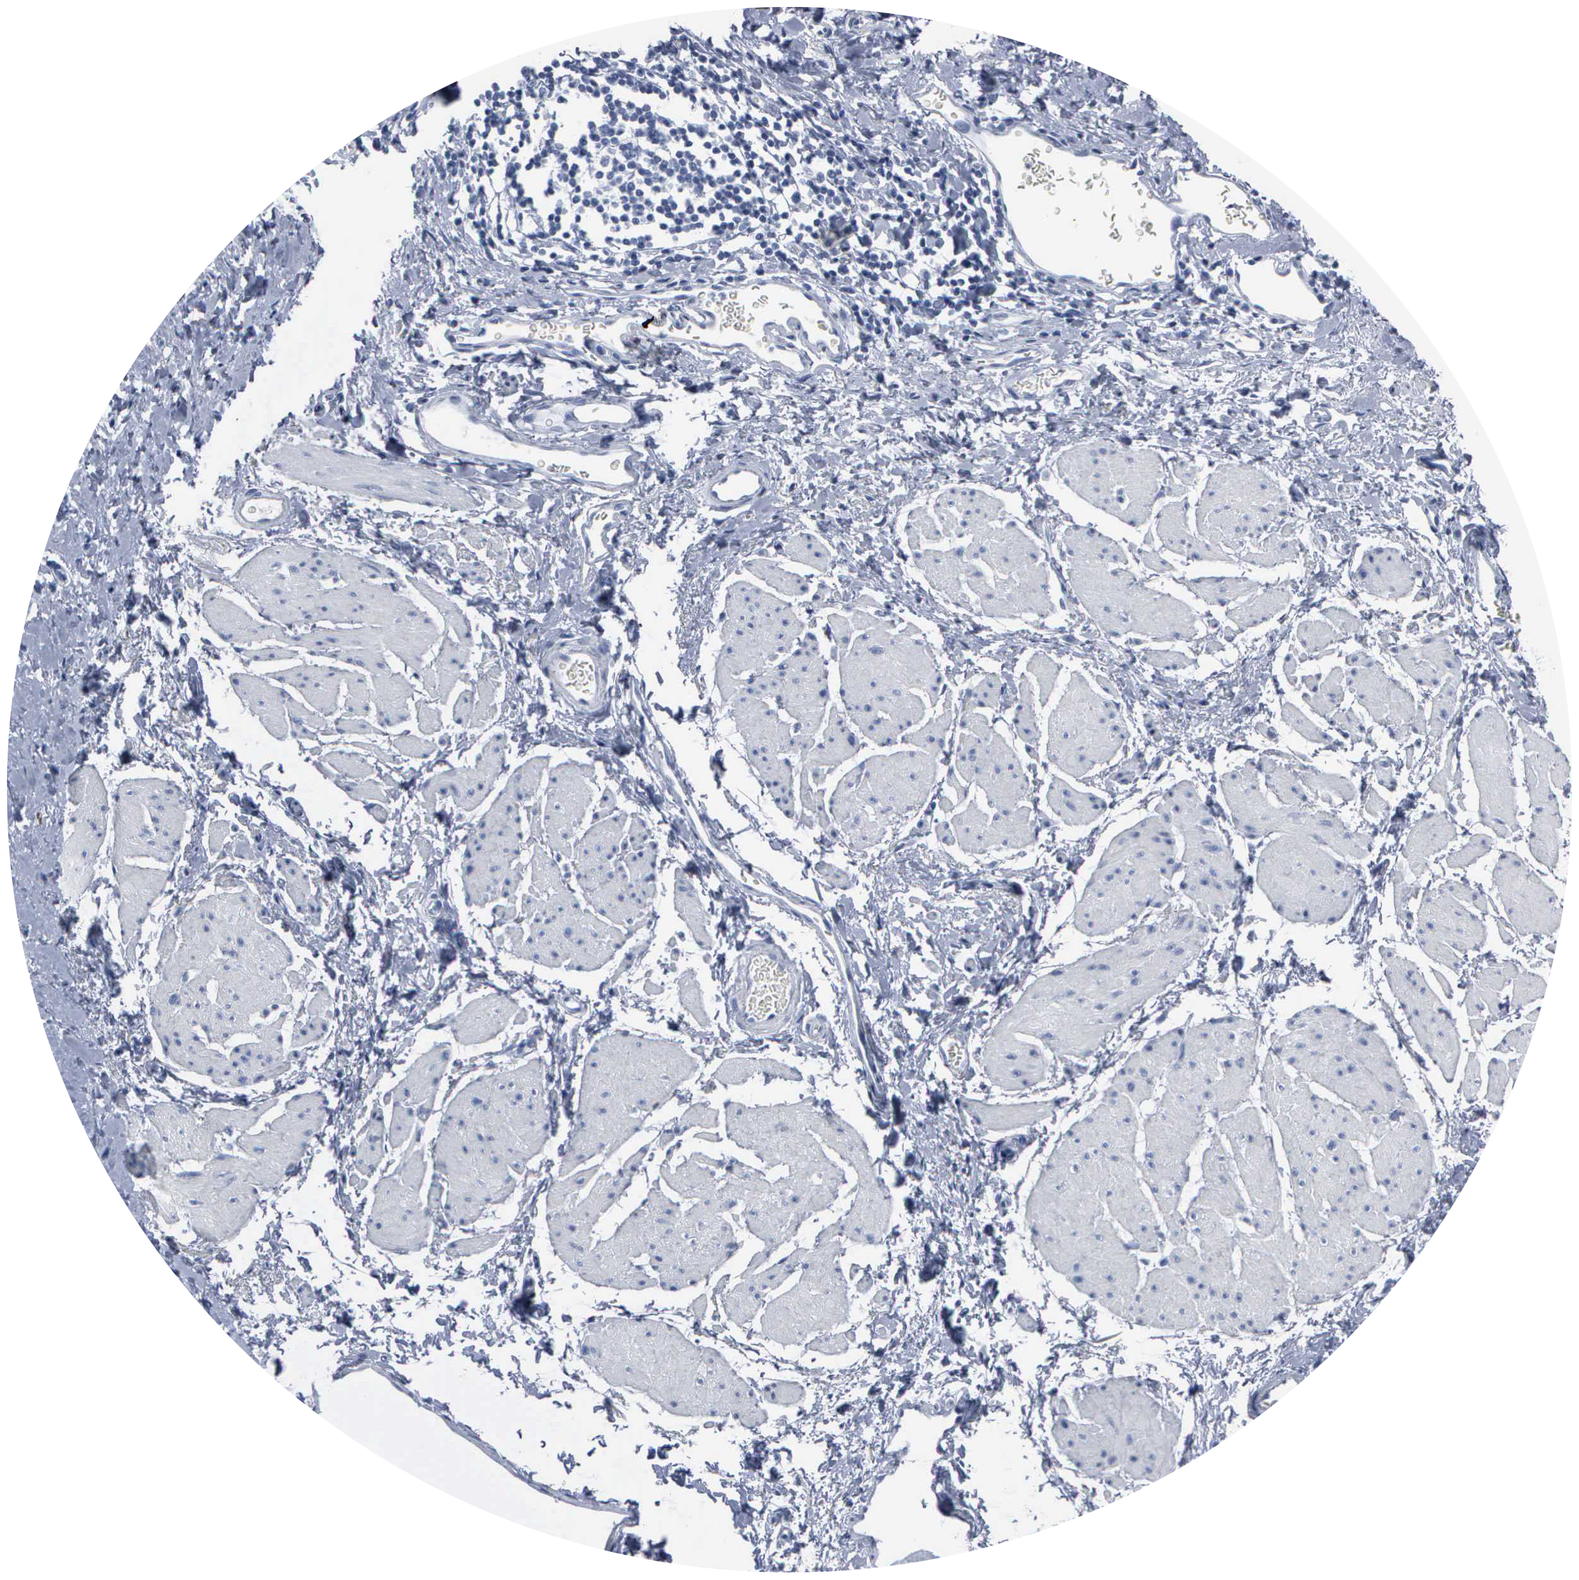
{"staining": {"intensity": "moderate", "quantity": "<25%", "location": "cytoplasmic/membranous"}, "tissue": "esophagus", "cell_type": "Squamous epithelial cells", "image_type": "normal", "snomed": [{"axis": "morphology", "description": "Normal tissue, NOS"}, {"axis": "topography", "description": "Esophagus"}], "caption": "Protein staining of normal esophagus exhibits moderate cytoplasmic/membranous staining in approximately <25% of squamous epithelial cells.", "gene": "CCNB1", "patient": {"sex": "male", "age": 70}}